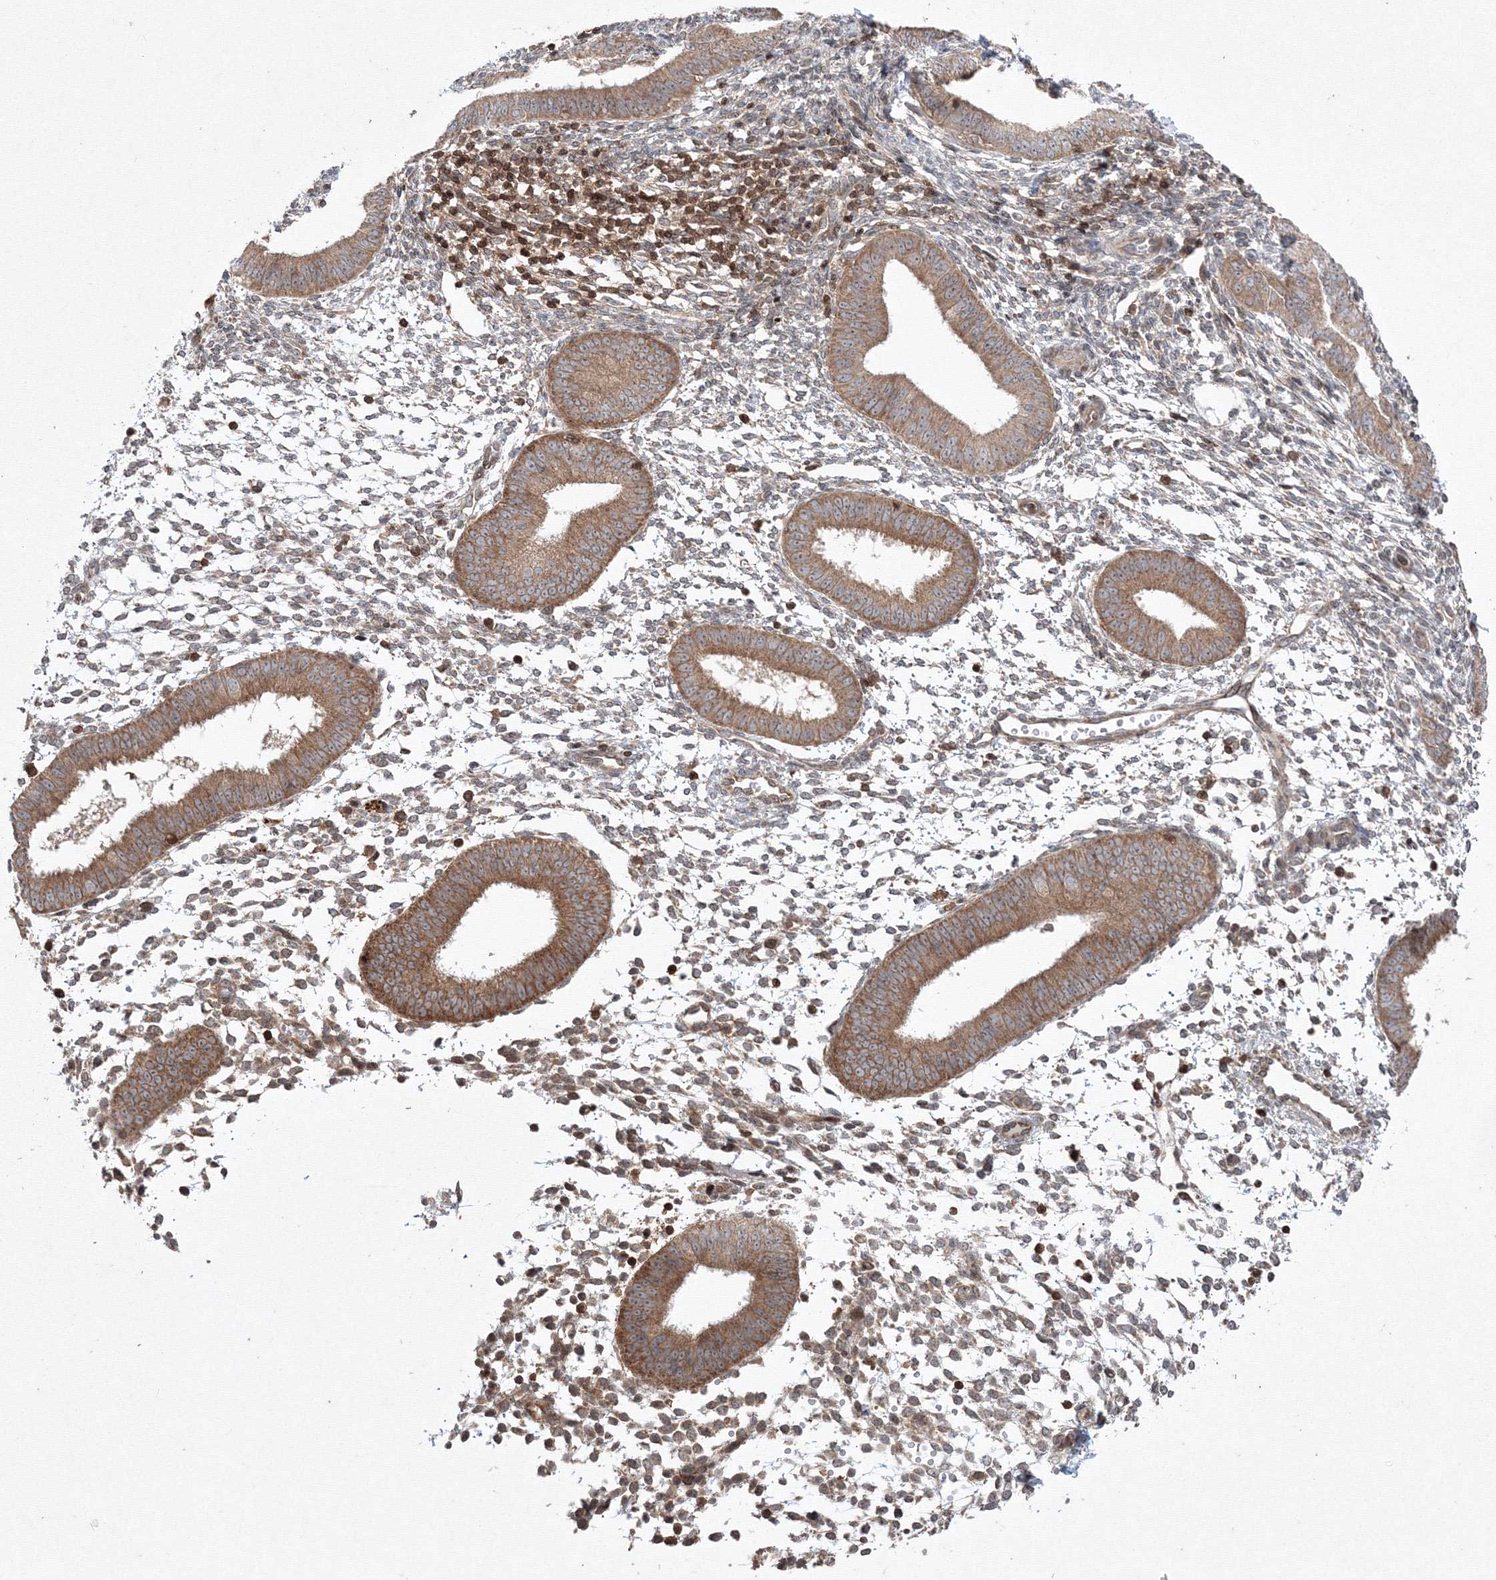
{"staining": {"intensity": "moderate", "quantity": "25%-75%", "location": "cytoplasmic/membranous,nuclear"}, "tissue": "endometrium", "cell_type": "Cells in endometrial stroma", "image_type": "normal", "snomed": [{"axis": "morphology", "description": "Normal tissue, NOS"}, {"axis": "topography", "description": "Uterus"}, {"axis": "topography", "description": "Endometrium"}], "caption": "Endometrium stained with a brown dye shows moderate cytoplasmic/membranous,nuclear positive staining in approximately 25%-75% of cells in endometrial stroma.", "gene": "MKRN2", "patient": {"sex": "female", "age": 48}}